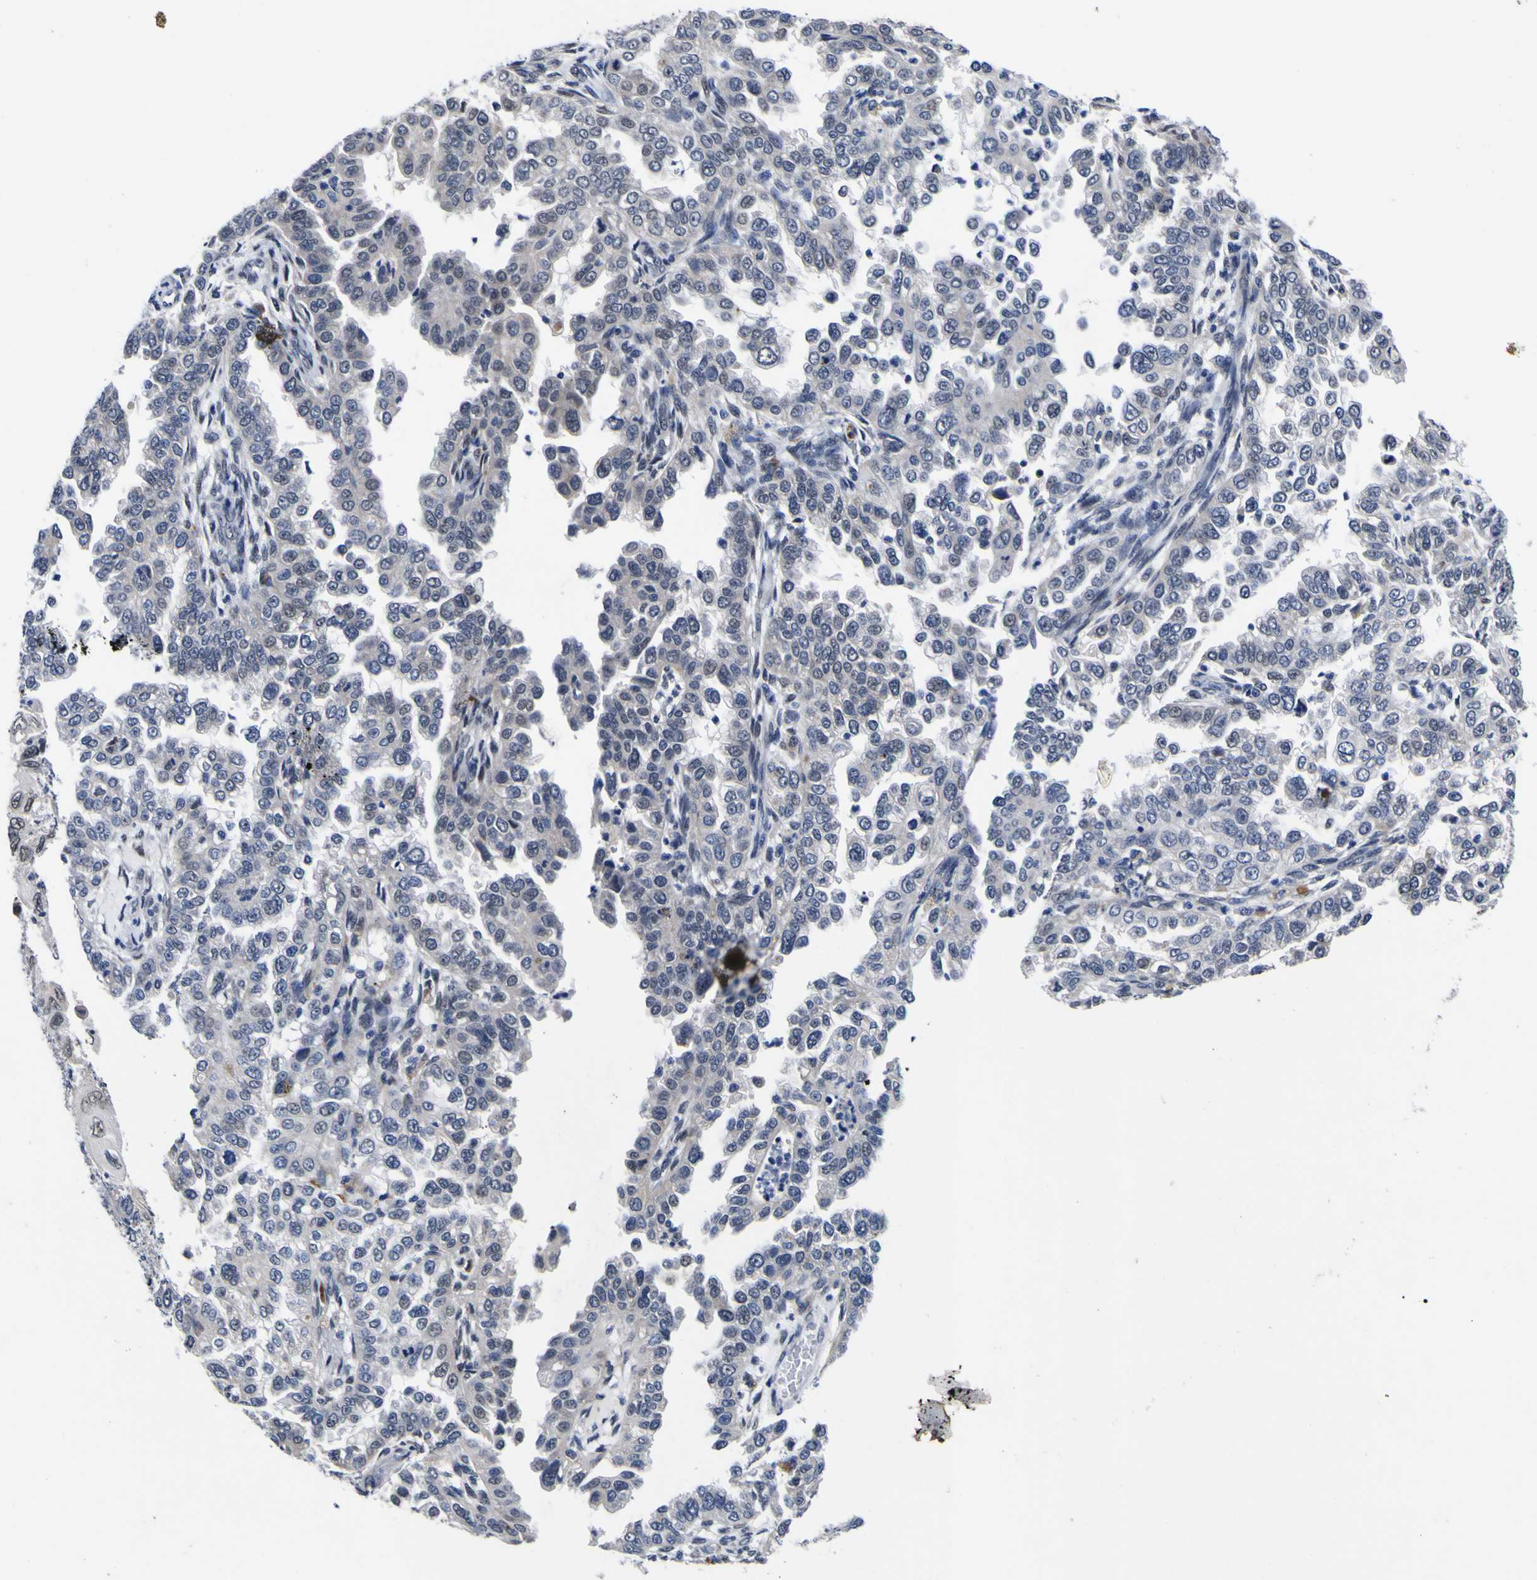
{"staining": {"intensity": "negative", "quantity": "none", "location": "none"}, "tissue": "endometrial cancer", "cell_type": "Tumor cells", "image_type": "cancer", "snomed": [{"axis": "morphology", "description": "Adenocarcinoma, NOS"}, {"axis": "topography", "description": "Endometrium"}], "caption": "Endometrial cancer (adenocarcinoma) was stained to show a protein in brown. There is no significant expression in tumor cells. (Stains: DAB (3,3'-diaminobenzidine) immunohistochemistry with hematoxylin counter stain, Microscopy: brightfield microscopy at high magnification).", "gene": "IGFLR1", "patient": {"sex": "female", "age": 85}}